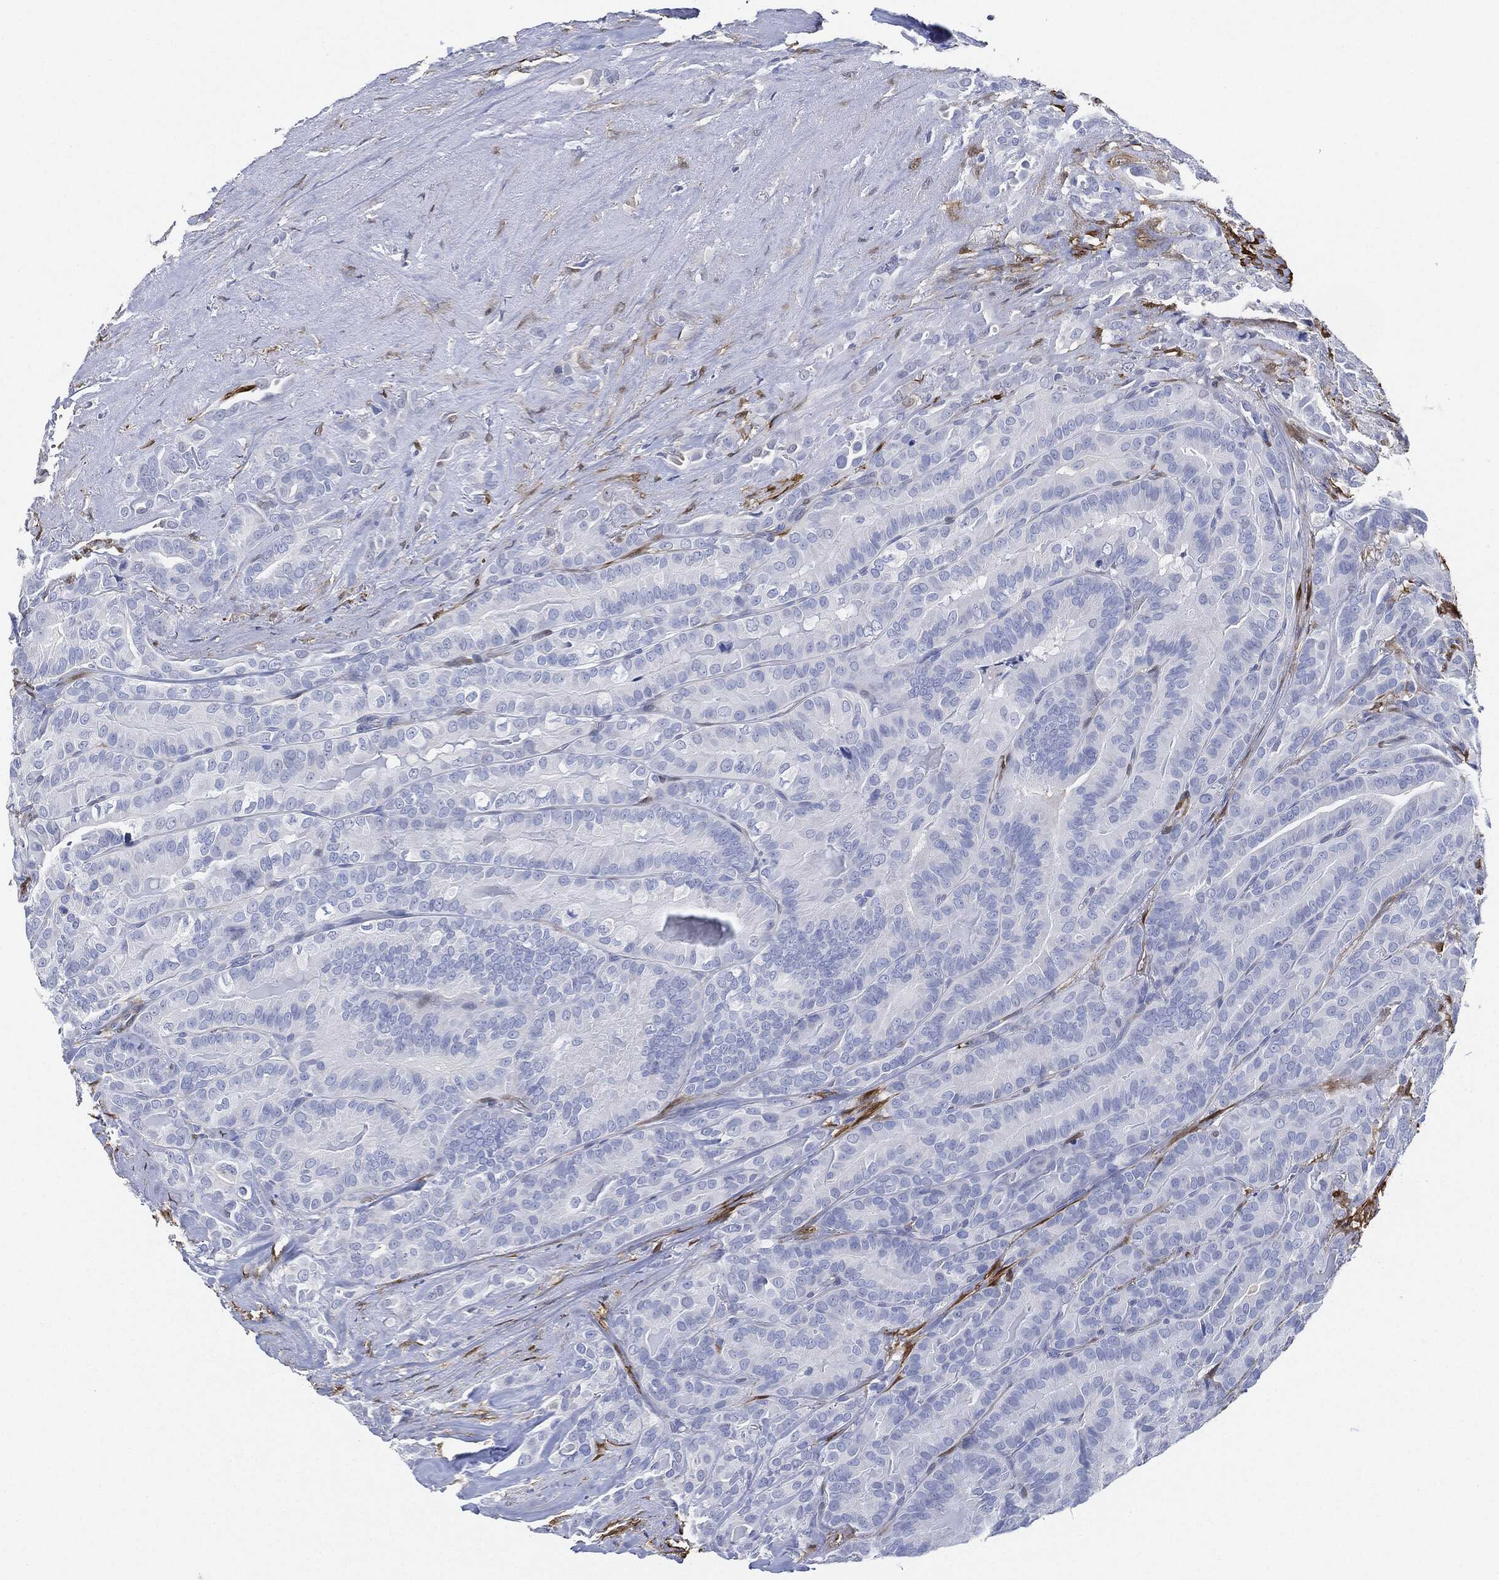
{"staining": {"intensity": "negative", "quantity": "none", "location": "none"}, "tissue": "thyroid cancer", "cell_type": "Tumor cells", "image_type": "cancer", "snomed": [{"axis": "morphology", "description": "Papillary adenocarcinoma, NOS"}, {"axis": "topography", "description": "Thyroid gland"}], "caption": "Tumor cells are negative for protein expression in human thyroid papillary adenocarcinoma.", "gene": "TAGLN", "patient": {"sex": "male", "age": 61}}